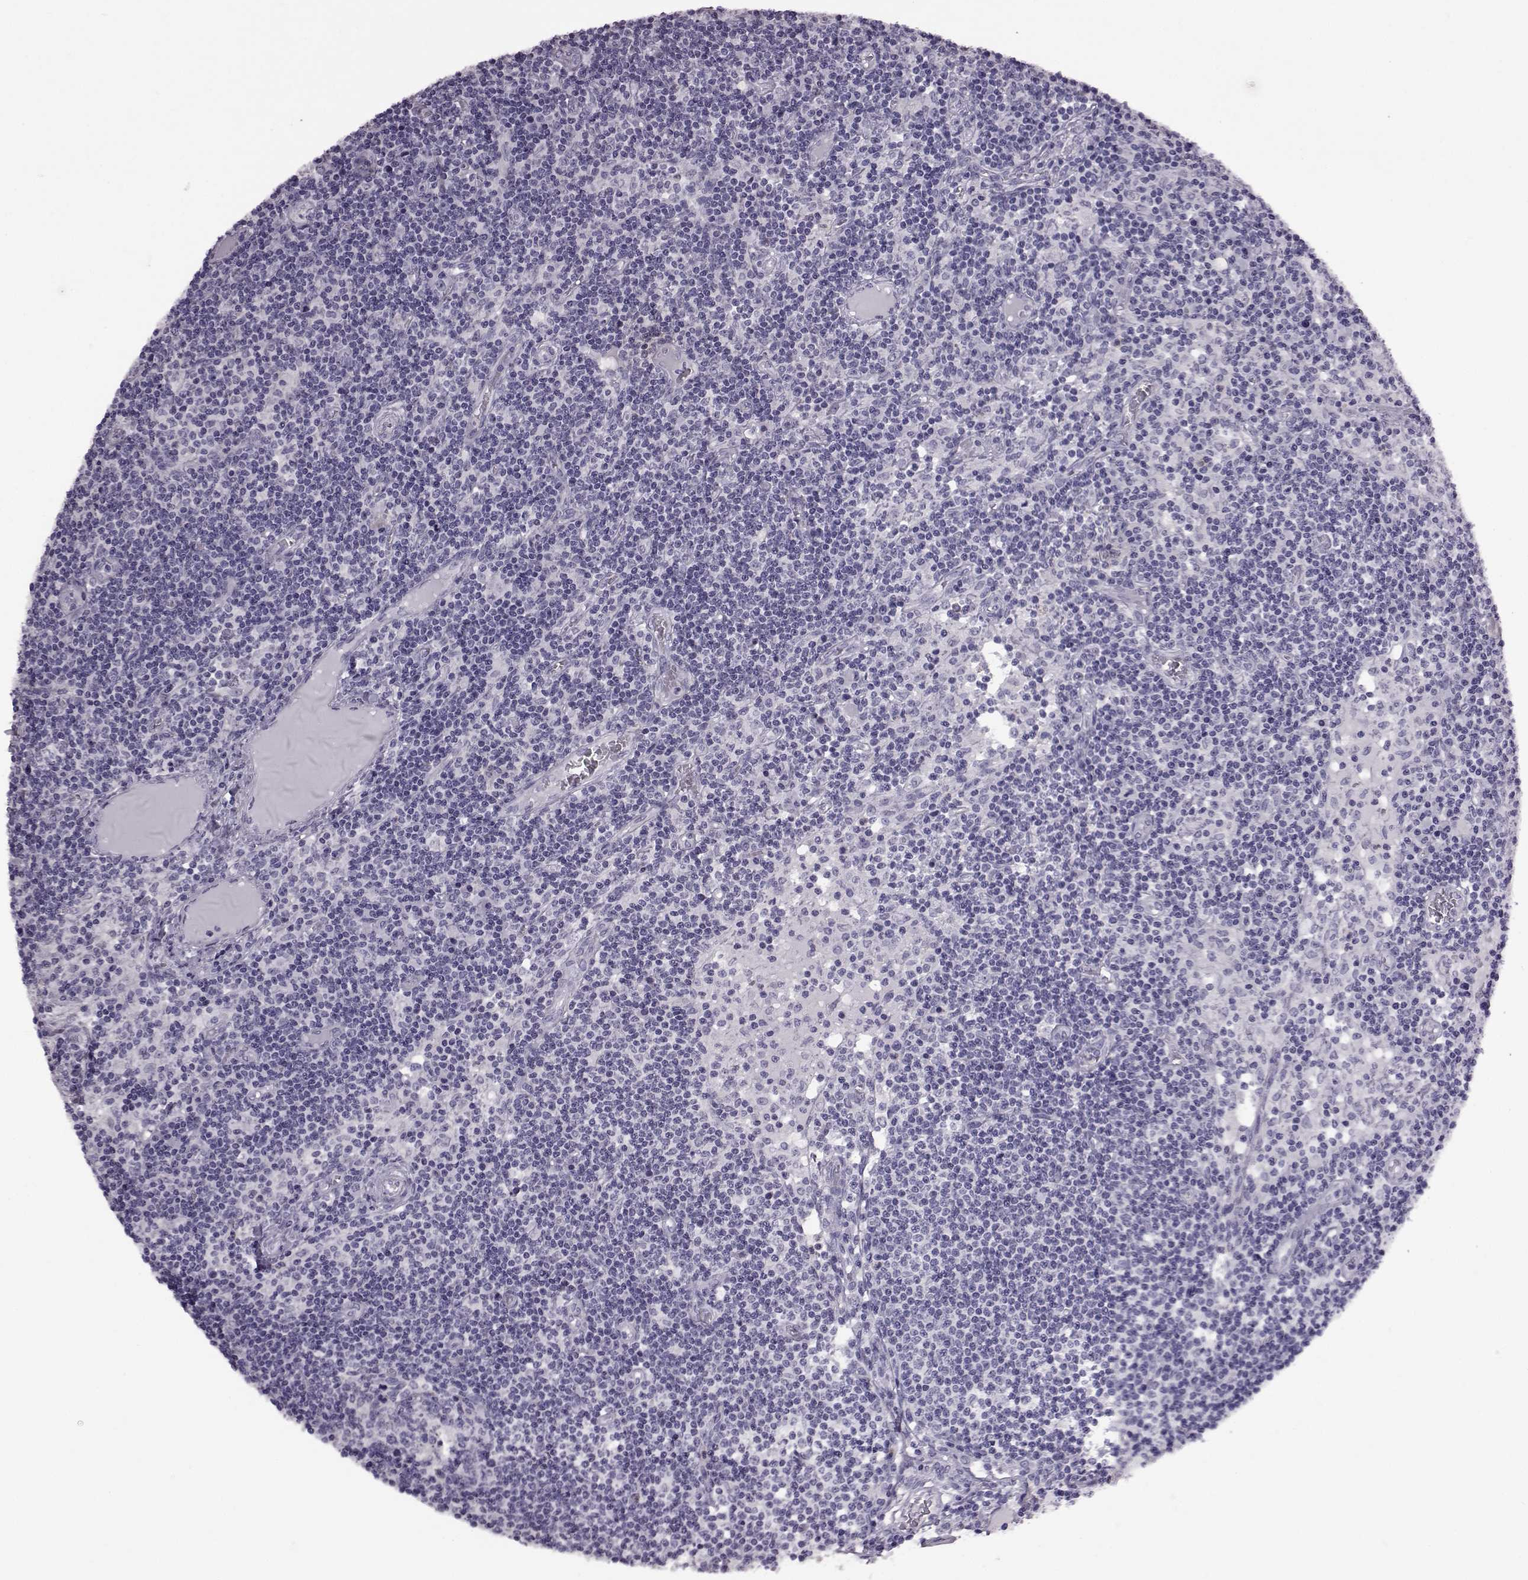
{"staining": {"intensity": "negative", "quantity": "none", "location": "none"}, "tissue": "lymph node", "cell_type": "Germinal center cells", "image_type": "normal", "snomed": [{"axis": "morphology", "description": "Normal tissue, NOS"}, {"axis": "topography", "description": "Lymph node"}], "caption": "The micrograph shows no staining of germinal center cells in benign lymph node.", "gene": "ADGRG2", "patient": {"sex": "female", "age": 72}}